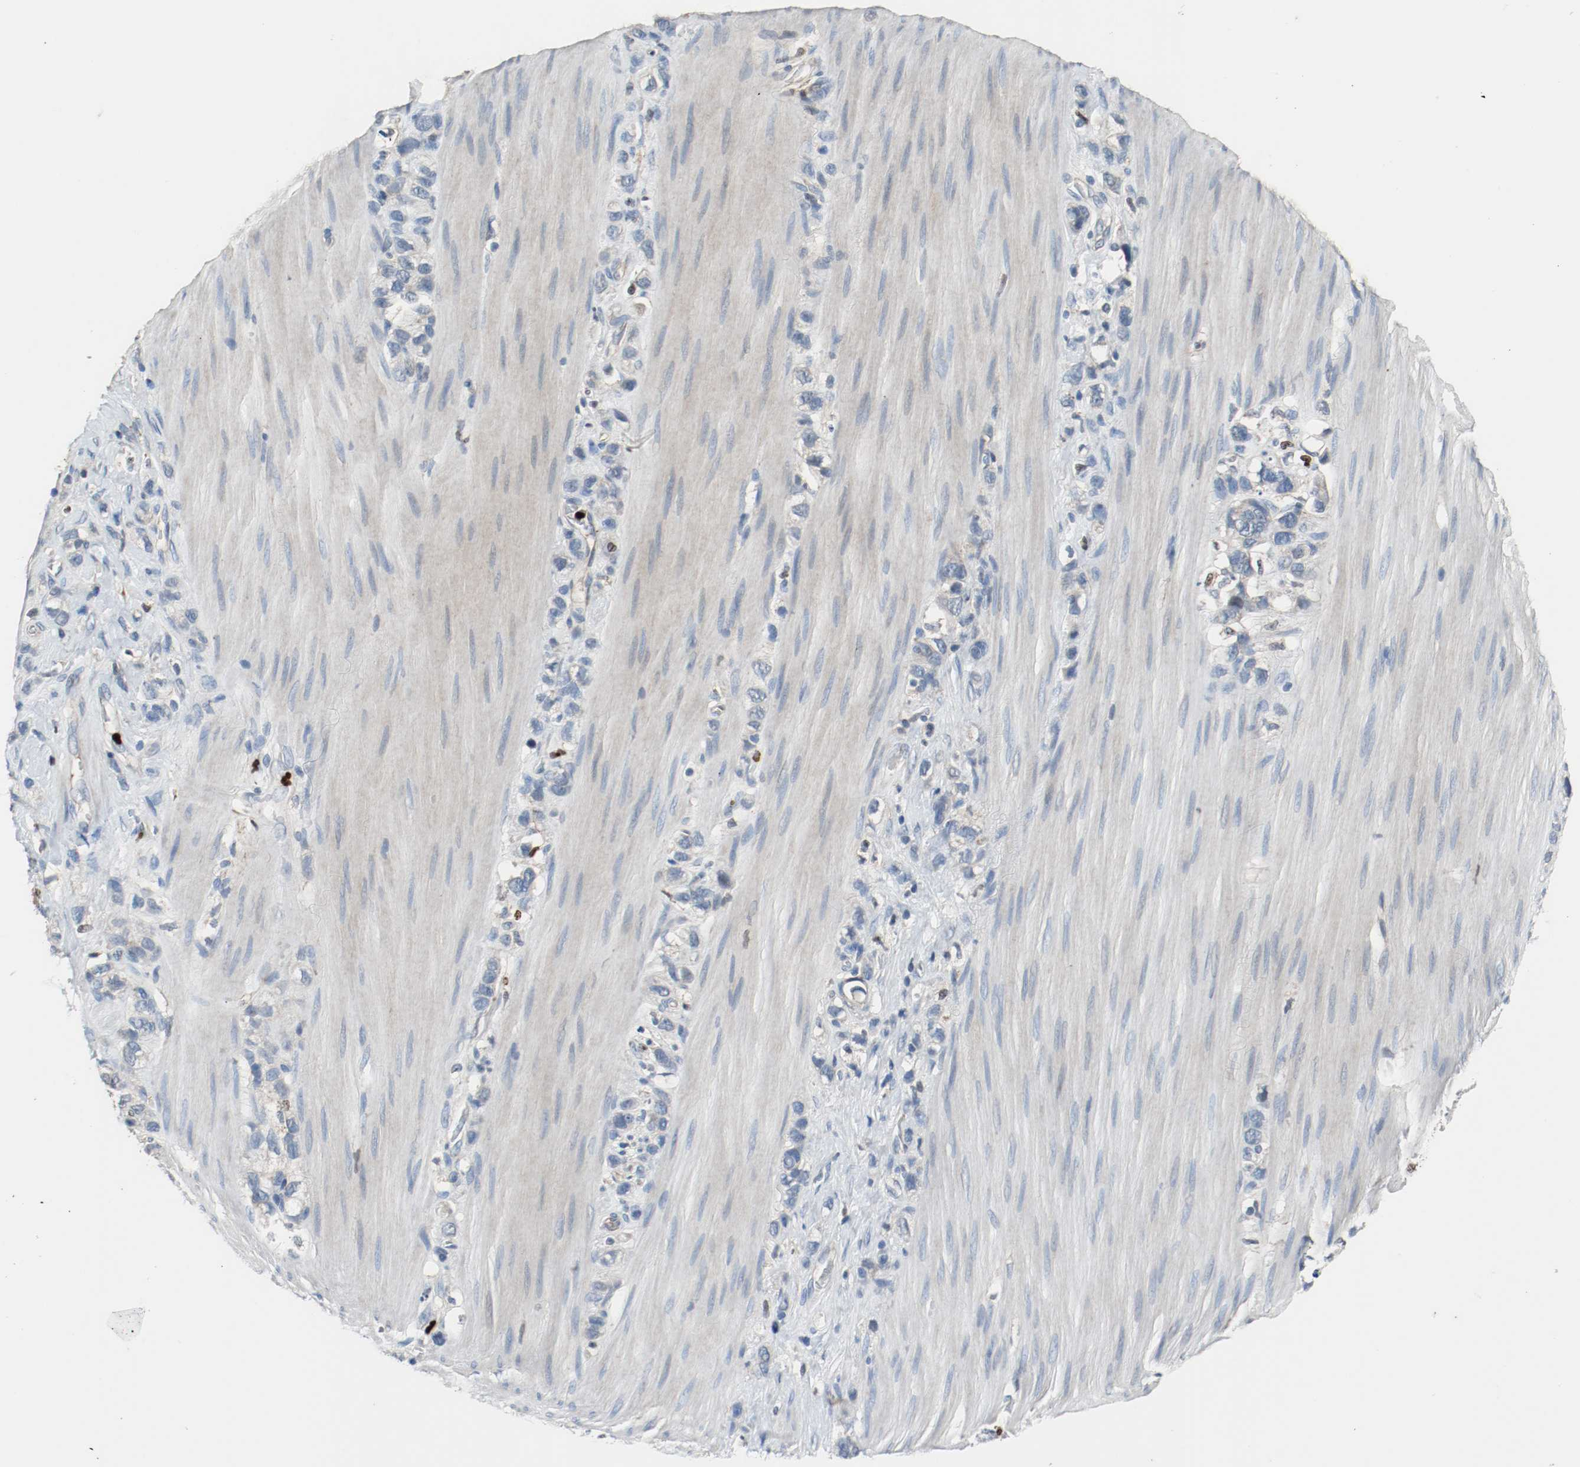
{"staining": {"intensity": "negative", "quantity": "none", "location": "none"}, "tissue": "stomach cancer", "cell_type": "Tumor cells", "image_type": "cancer", "snomed": [{"axis": "morphology", "description": "Normal tissue, NOS"}, {"axis": "morphology", "description": "Adenocarcinoma, NOS"}, {"axis": "morphology", "description": "Adenocarcinoma, High grade"}, {"axis": "topography", "description": "Stomach, upper"}, {"axis": "topography", "description": "Stomach"}], "caption": "A high-resolution histopathology image shows immunohistochemistry (IHC) staining of stomach cancer, which shows no significant positivity in tumor cells.", "gene": "BLK", "patient": {"sex": "female", "age": 65}}